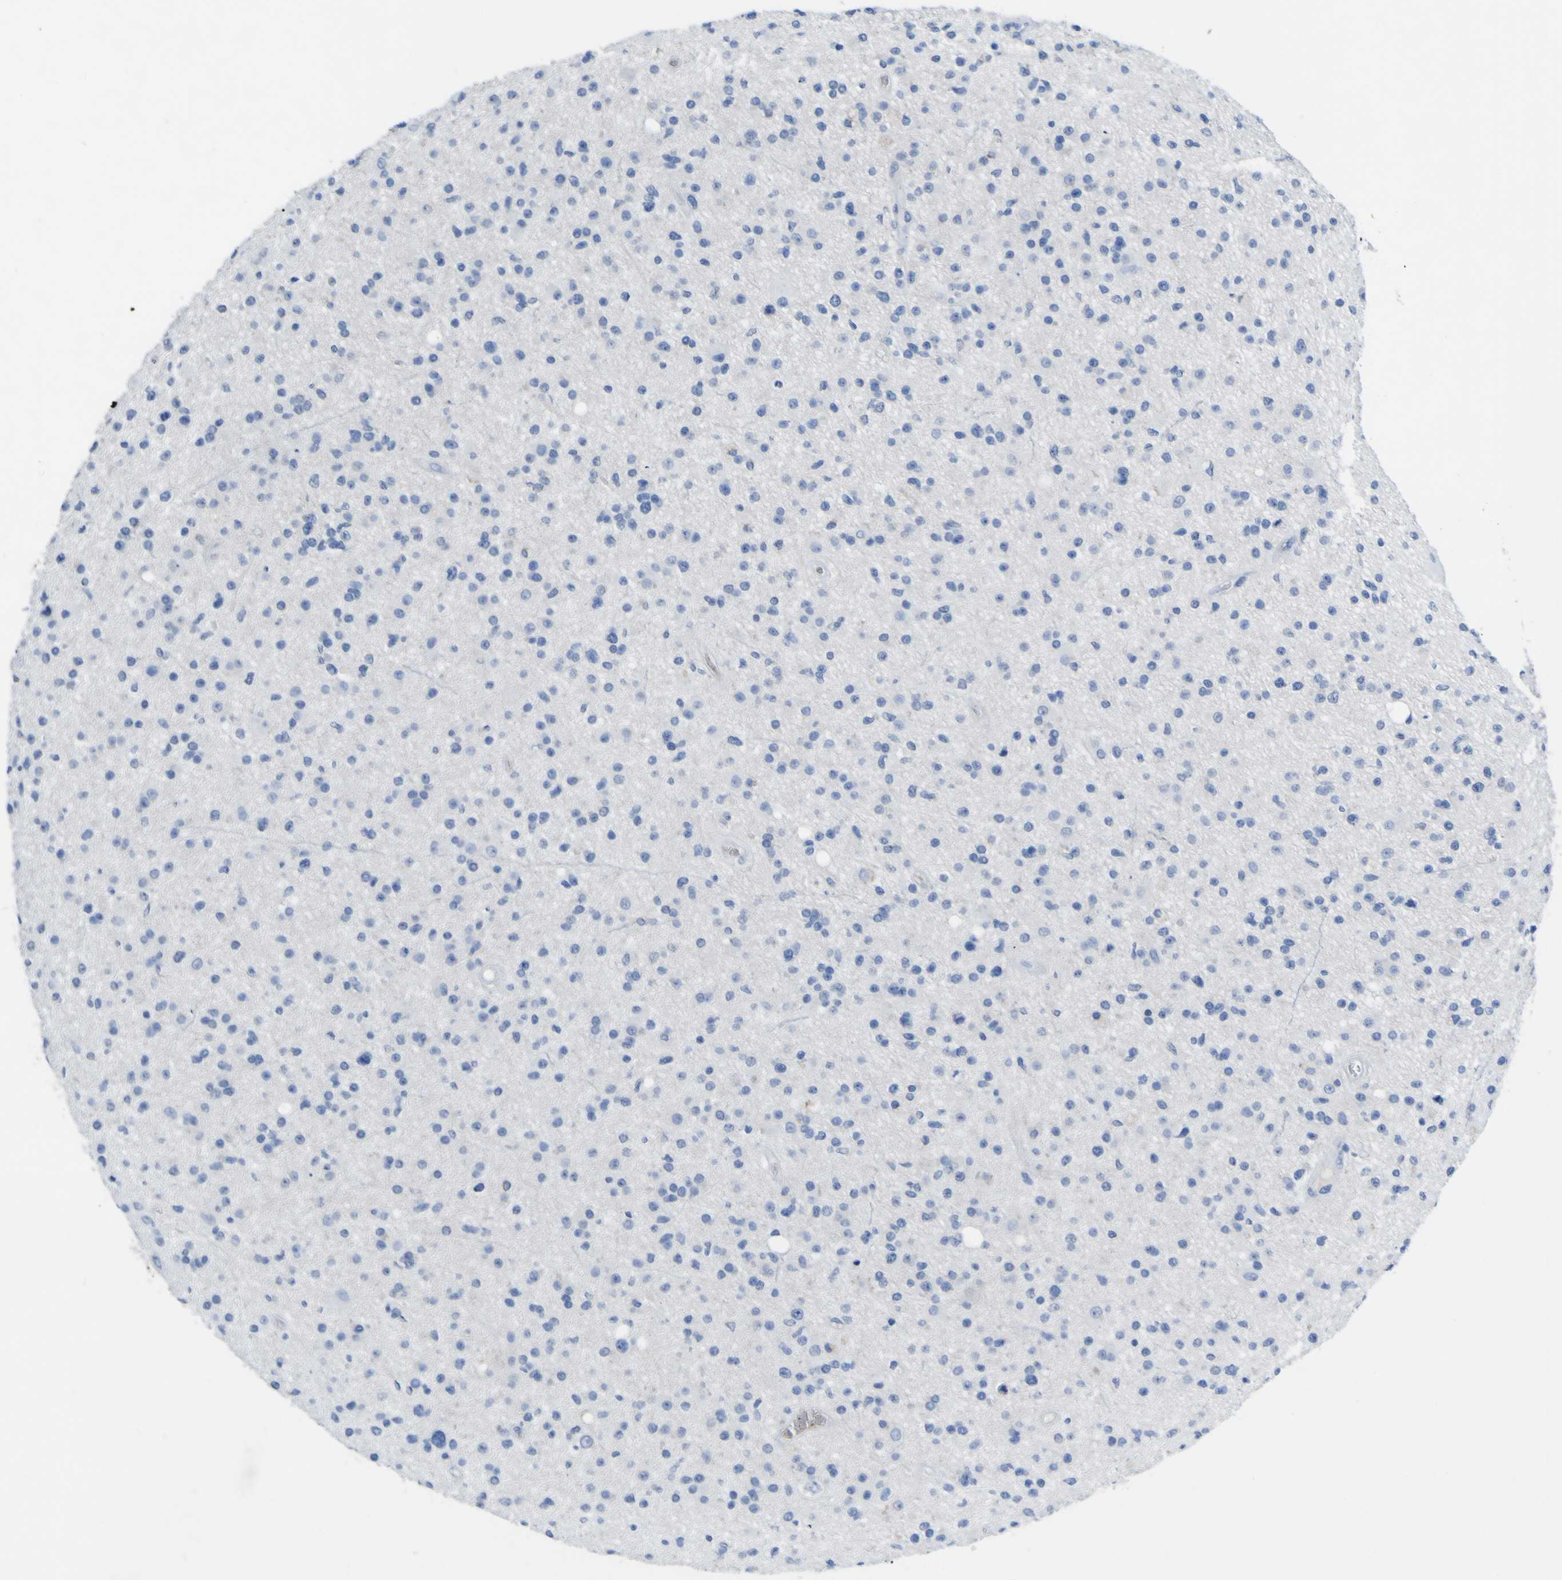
{"staining": {"intensity": "negative", "quantity": "none", "location": "none"}, "tissue": "glioma", "cell_type": "Tumor cells", "image_type": "cancer", "snomed": [{"axis": "morphology", "description": "Glioma, malignant, High grade"}, {"axis": "topography", "description": "Brain"}], "caption": "This photomicrograph is of high-grade glioma (malignant) stained with immunohistochemistry to label a protein in brown with the nuclei are counter-stained blue. There is no expression in tumor cells.", "gene": "GCM1", "patient": {"sex": "male", "age": 33}}